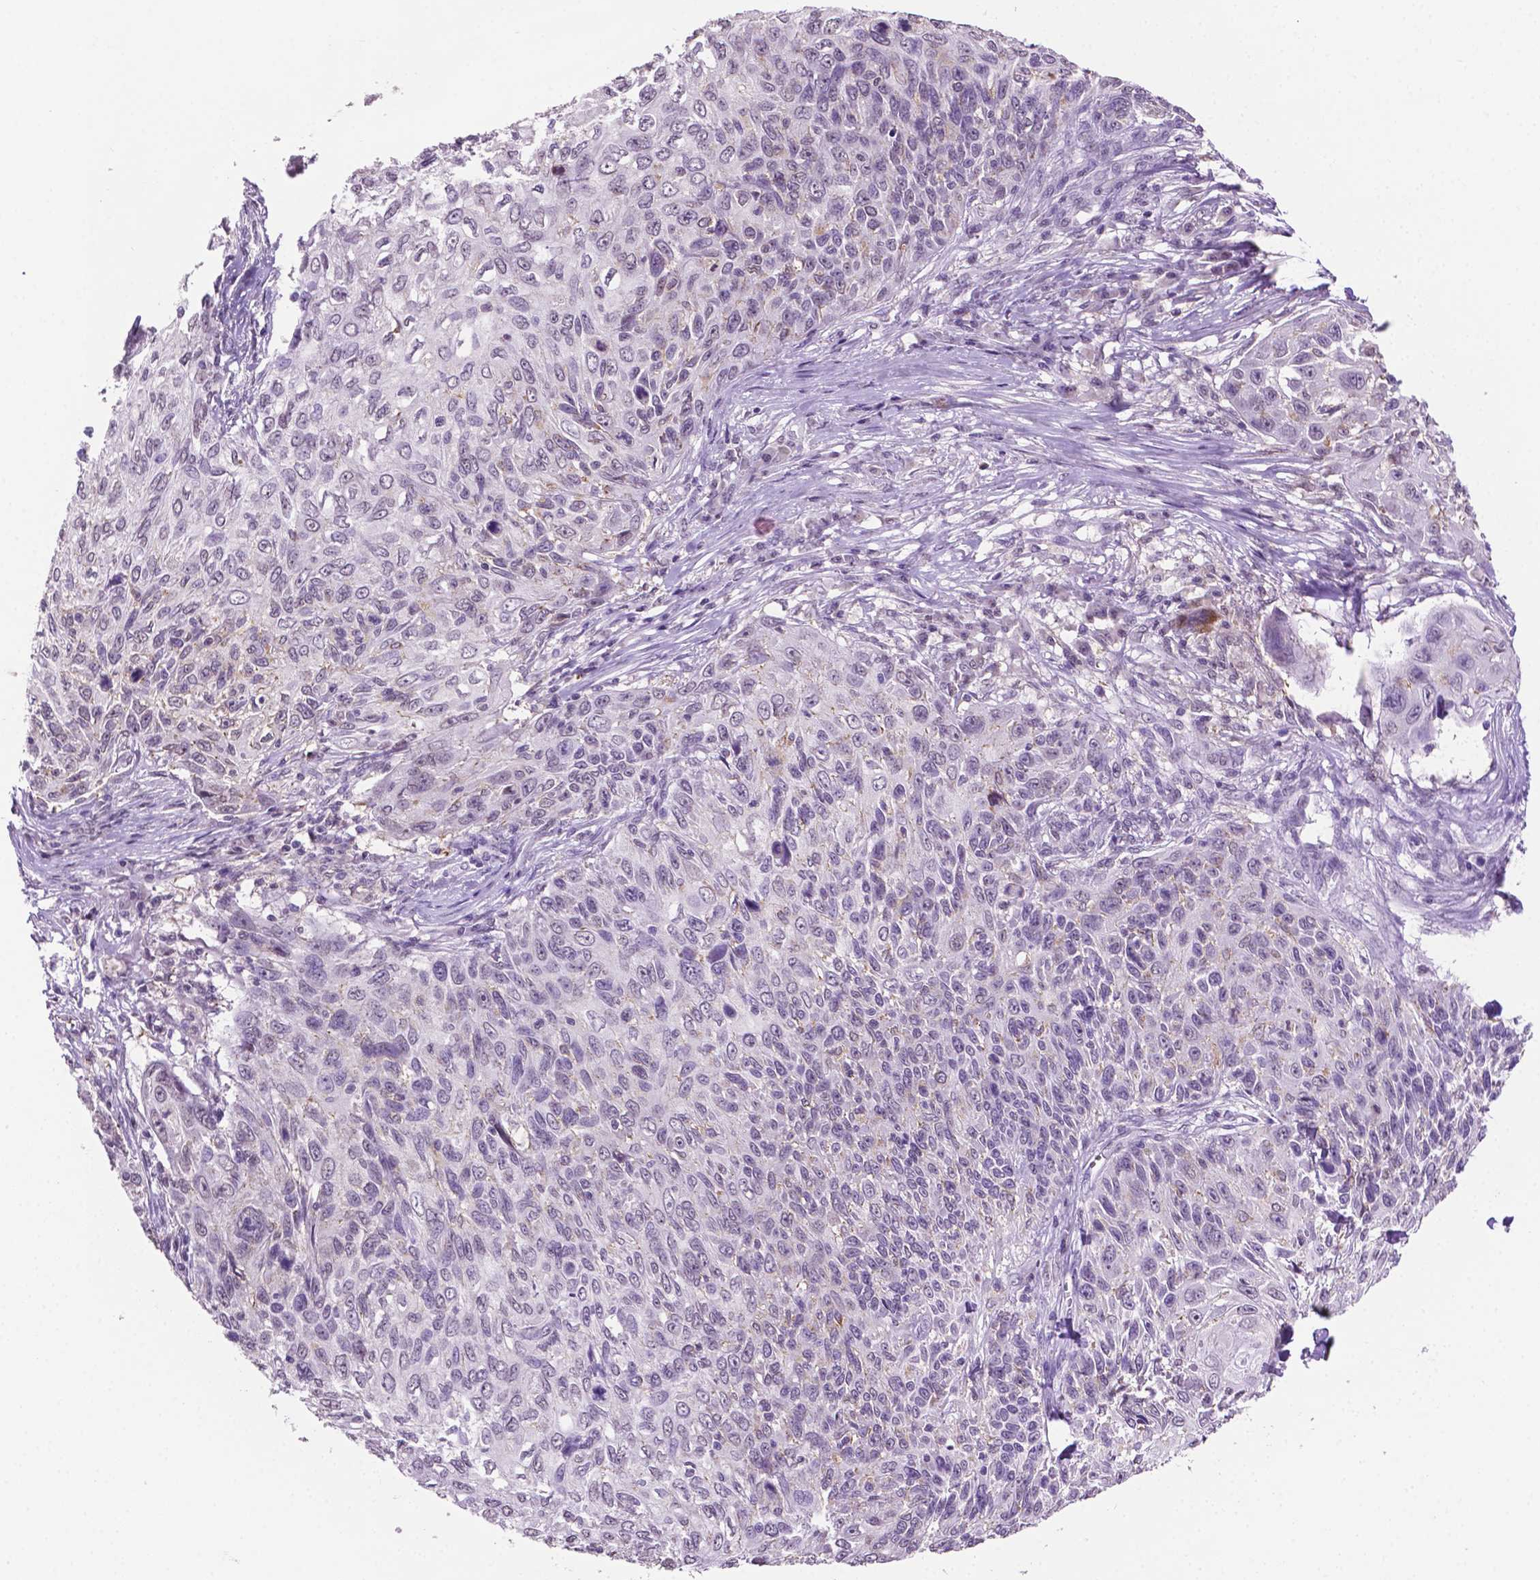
{"staining": {"intensity": "negative", "quantity": "none", "location": "none"}, "tissue": "skin cancer", "cell_type": "Tumor cells", "image_type": "cancer", "snomed": [{"axis": "morphology", "description": "Squamous cell carcinoma, NOS"}, {"axis": "topography", "description": "Skin"}], "caption": "Skin cancer was stained to show a protein in brown. There is no significant expression in tumor cells.", "gene": "PTPN6", "patient": {"sex": "male", "age": 92}}